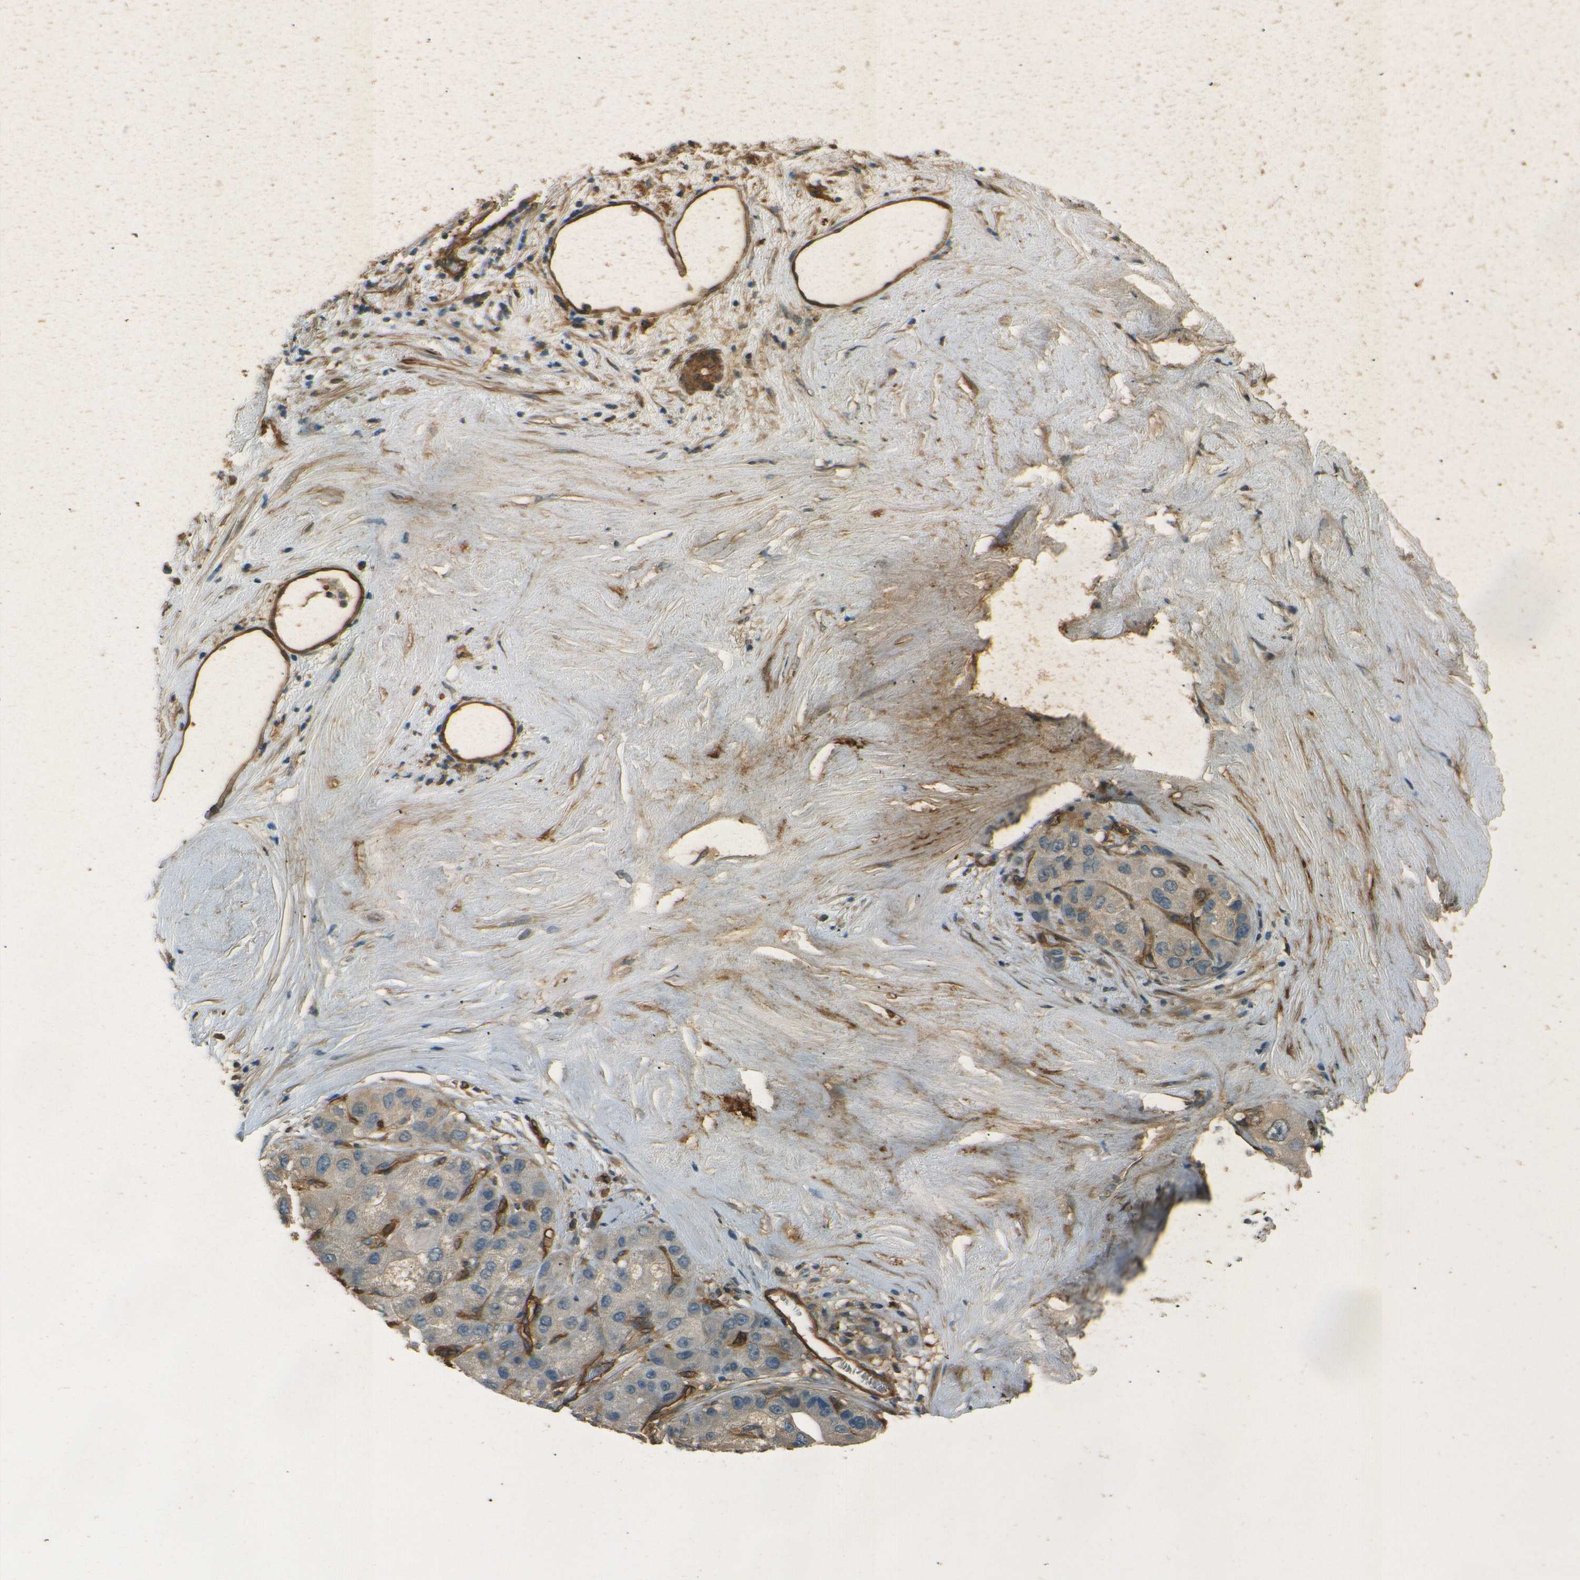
{"staining": {"intensity": "weak", "quantity": ">75%", "location": "cytoplasmic/membranous"}, "tissue": "liver cancer", "cell_type": "Tumor cells", "image_type": "cancer", "snomed": [{"axis": "morphology", "description": "Carcinoma, Hepatocellular, NOS"}, {"axis": "topography", "description": "Liver"}], "caption": "Liver cancer (hepatocellular carcinoma) was stained to show a protein in brown. There is low levels of weak cytoplasmic/membranous staining in about >75% of tumor cells.", "gene": "ENTPD1", "patient": {"sex": "male", "age": 80}}